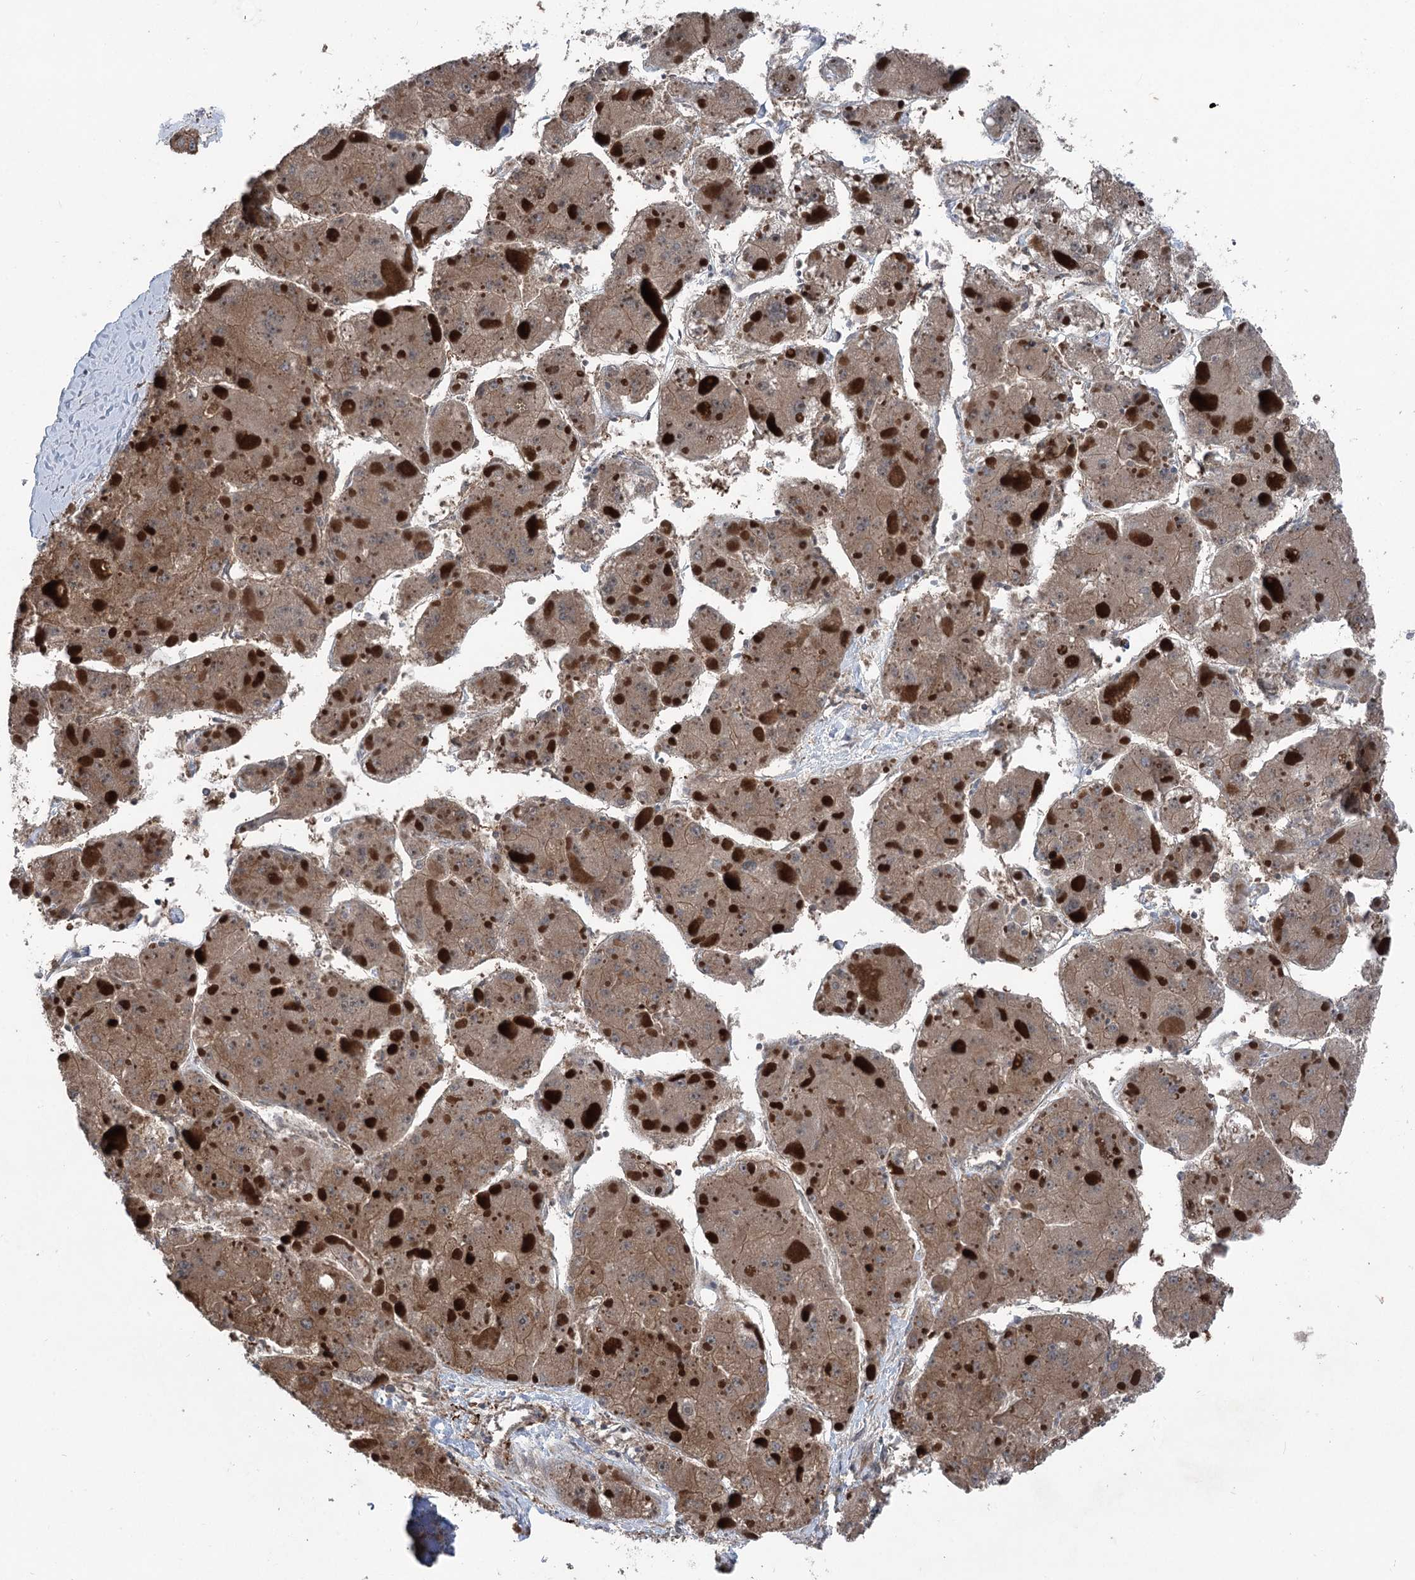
{"staining": {"intensity": "moderate", "quantity": ">75%", "location": "cytoplasmic/membranous"}, "tissue": "liver cancer", "cell_type": "Tumor cells", "image_type": "cancer", "snomed": [{"axis": "morphology", "description": "Carcinoma, Hepatocellular, NOS"}, {"axis": "topography", "description": "Liver"}], "caption": "This image exhibits immunohistochemistry staining of human liver hepatocellular carcinoma, with medium moderate cytoplasmic/membranous expression in approximately >75% of tumor cells.", "gene": "PPP1R21", "patient": {"sex": "female", "age": 73}}